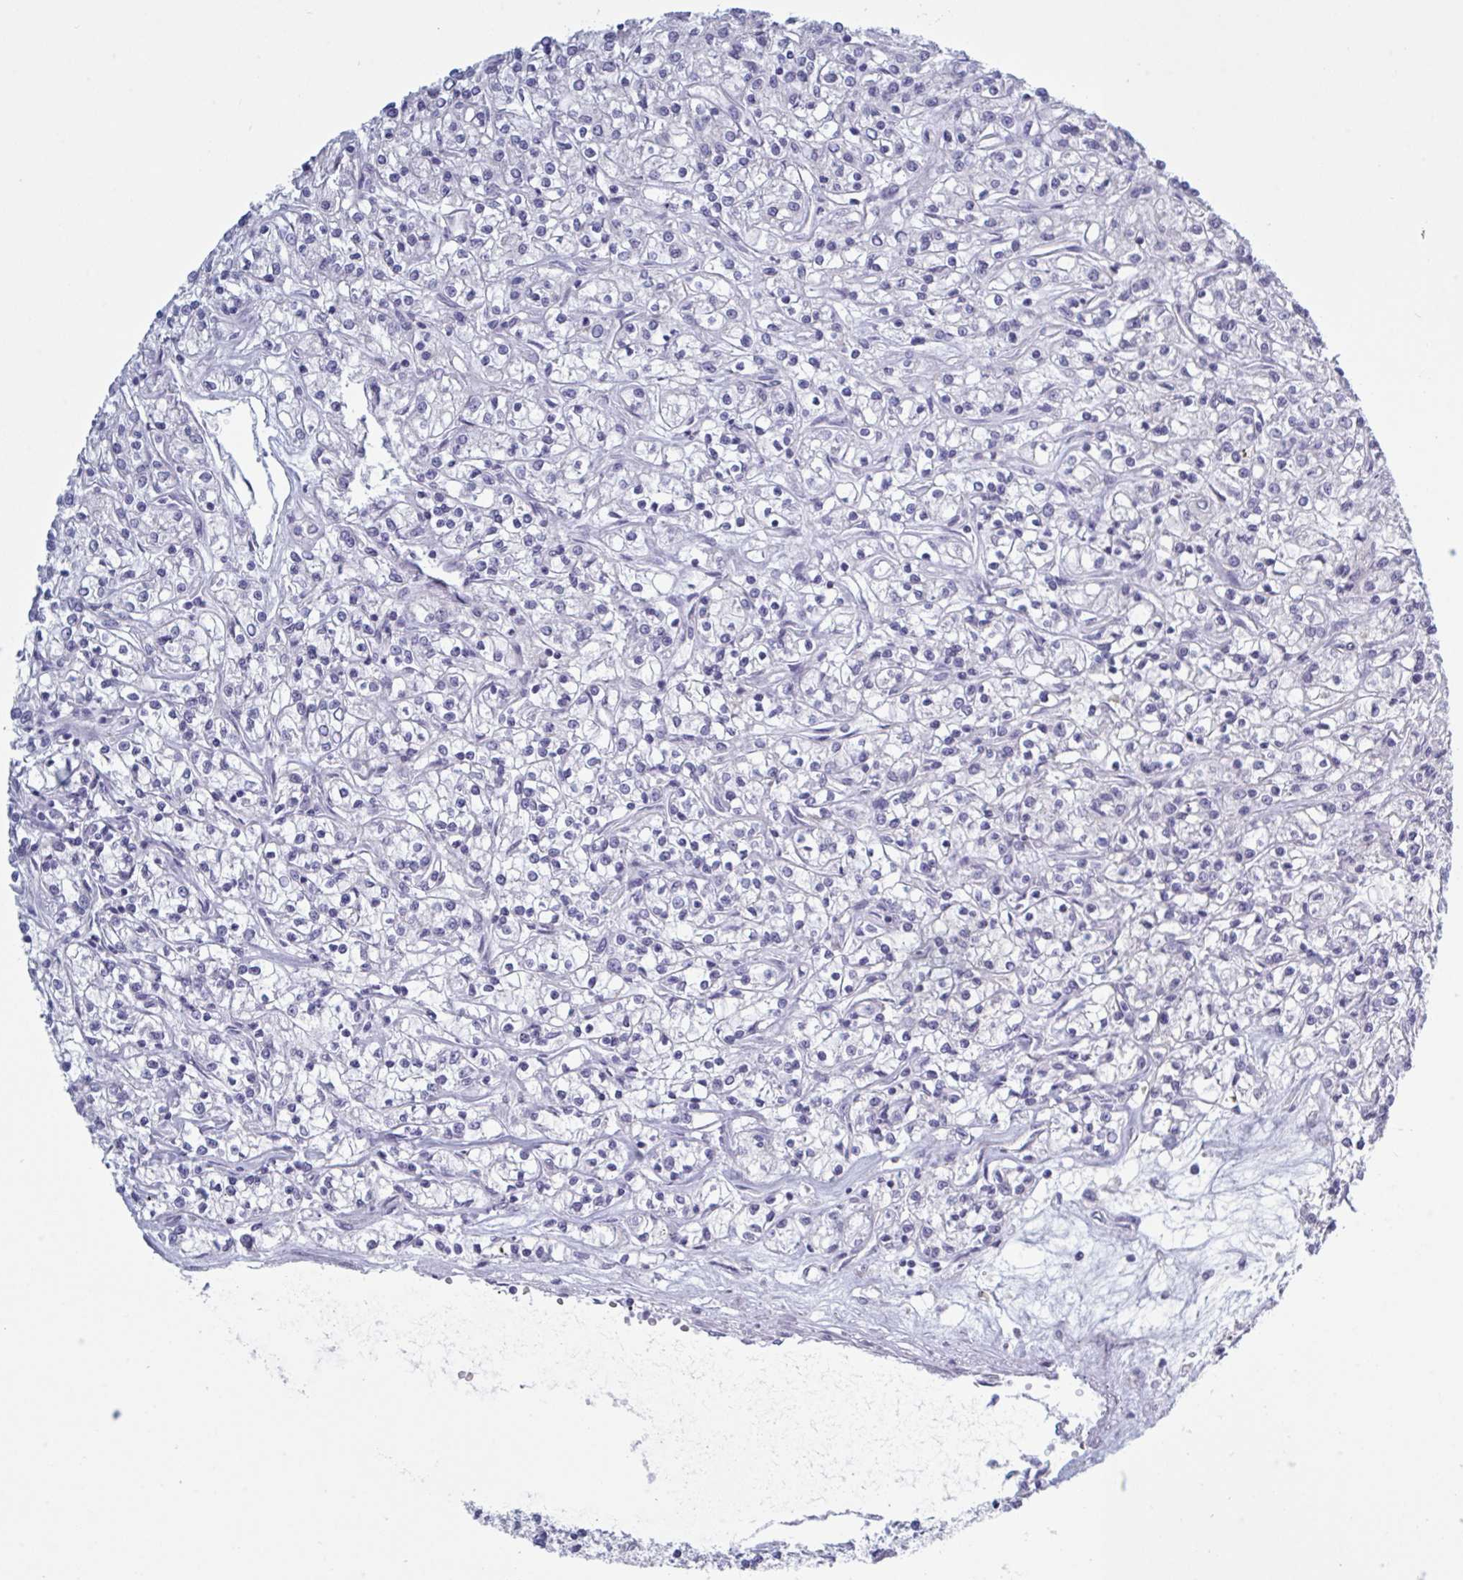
{"staining": {"intensity": "negative", "quantity": "none", "location": "none"}, "tissue": "renal cancer", "cell_type": "Tumor cells", "image_type": "cancer", "snomed": [{"axis": "morphology", "description": "Adenocarcinoma, NOS"}, {"axis": "topography", "description": "Kidney"}], "caption": "Renal cancer stained for a protein using immunohistochemistry (IHC) reveals no expression tumor cells.", "gene": "NDUFC2", "patient": {"sex": "female", "age": 59}}